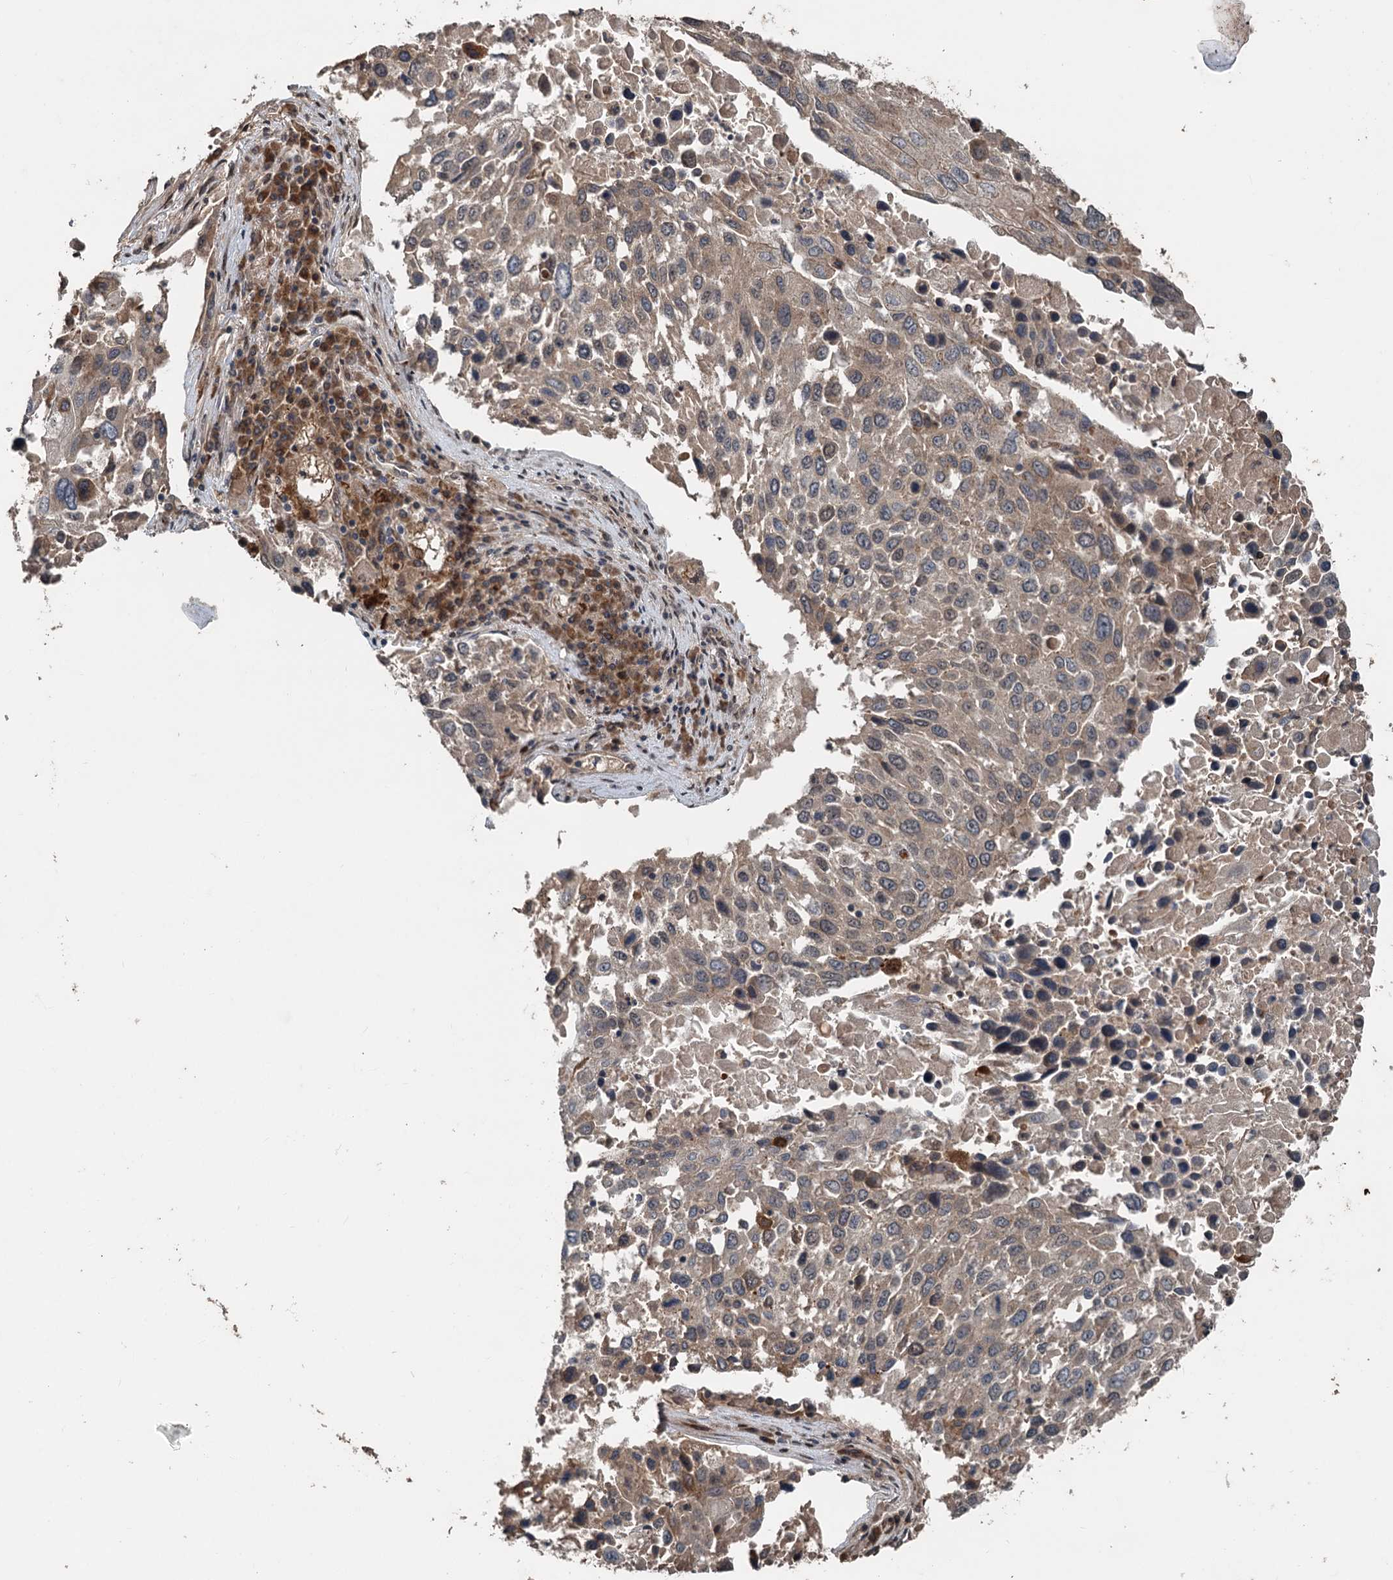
{"staining": {"intensity": "weak", "quantity": "<25%", "location": "cytoplasmic/membranous"}, "tissue": "lung cancer", "cell_type": "Tumor cells", "image_type": "cancer", "snomed": [{"axis": "morphology", "description": "Squamous cell carcinoma, NOS"}, {"axis": "topography", "description": "Lung"}], "caption": "Human lung squamous cell carcinoma stained for a protein using IHC displays no positivity in tumor cells.", "gene": "N4BP2L2", "patient": {"sex": "male", "age": 65}}